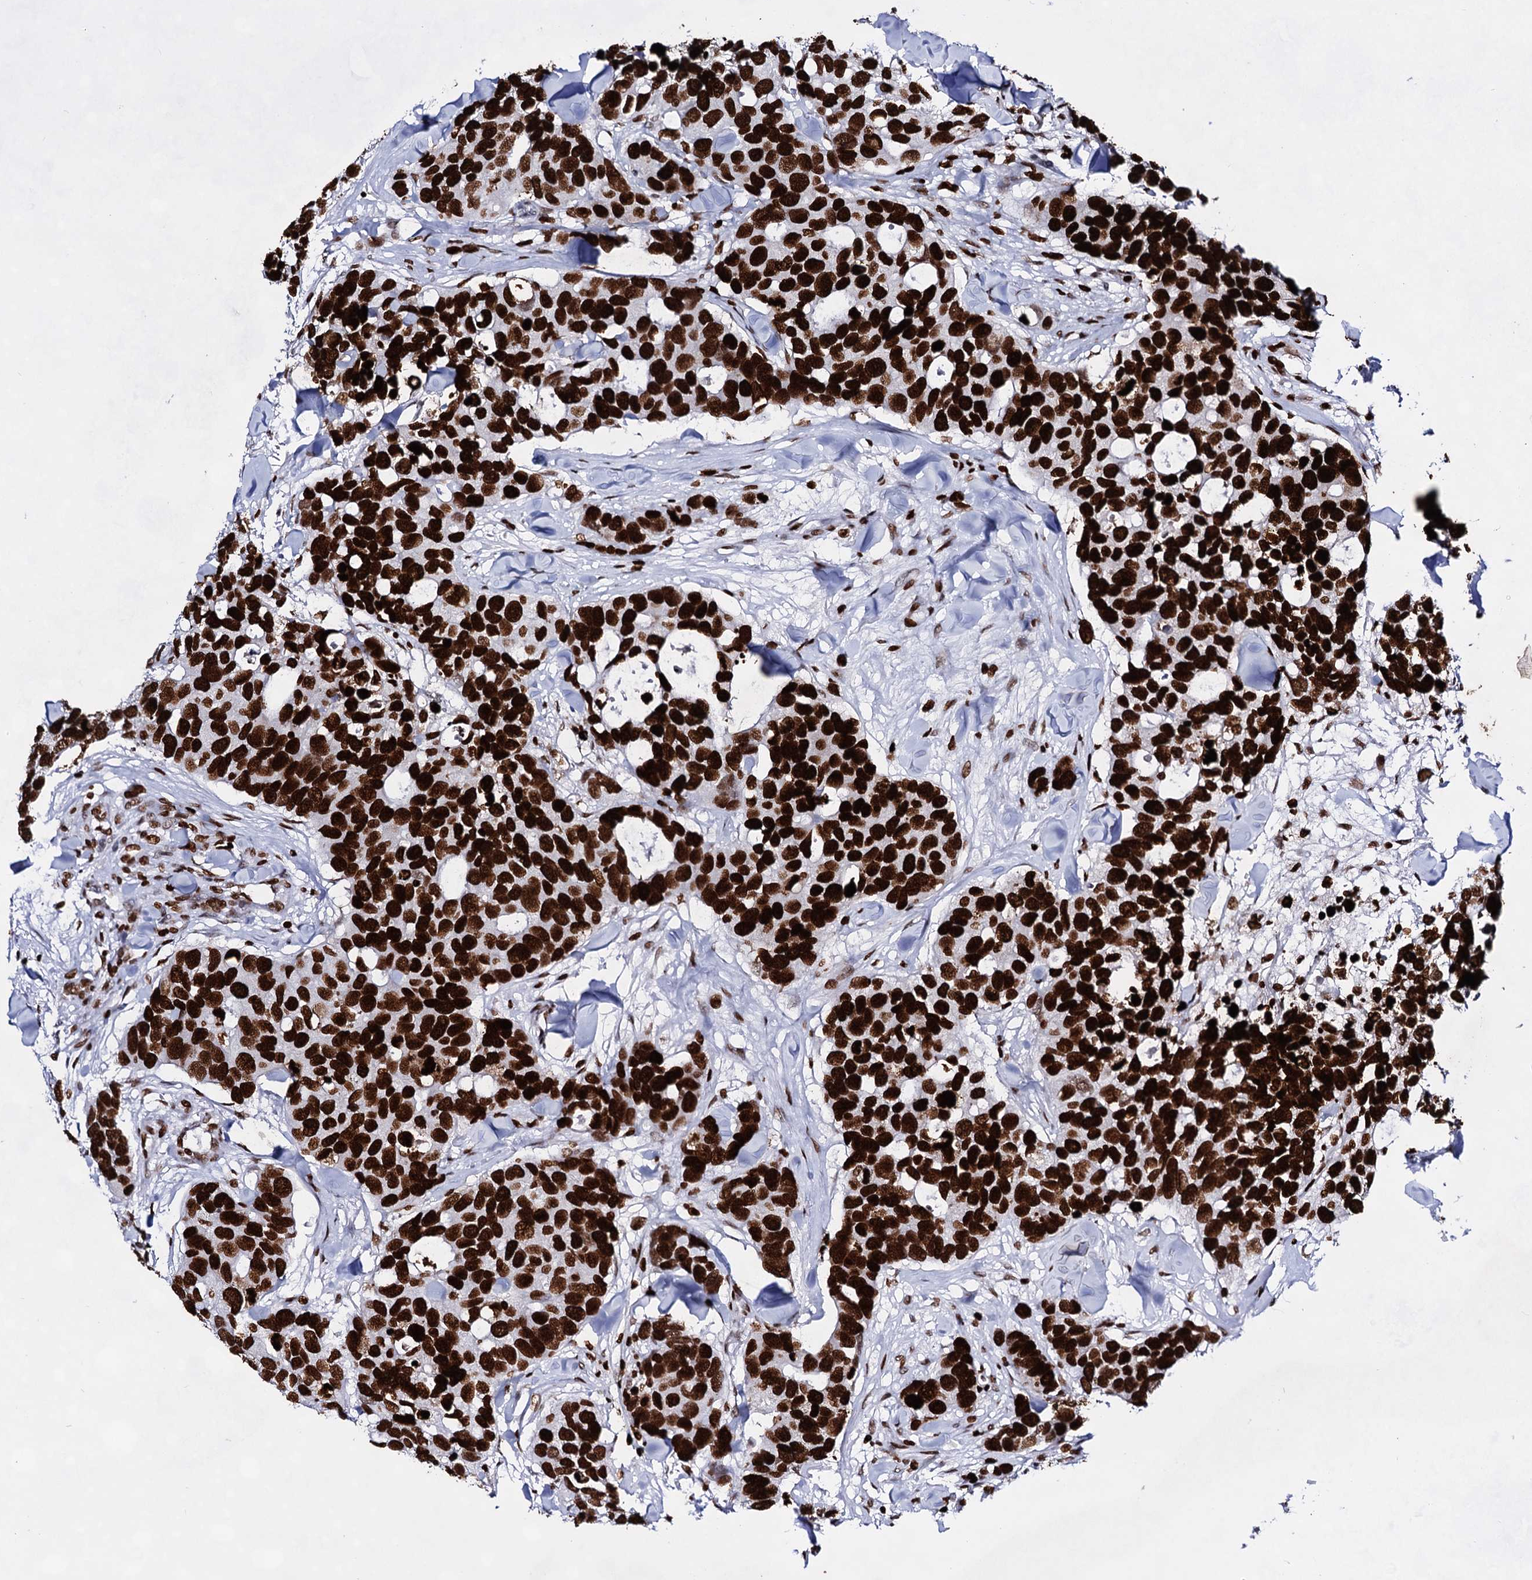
{"staining": {"intensity": "strong", "quantity": ">75%", "location": "nuclear"}, "tissue": "breast cancer", "cell_type": "Tumor cells", "image_type": "cancer", "snomed": [{"axis": "morphology", "description": "Duct carcinoma"}, {"axis": "topography", "description": "Breast"}], "caption": "Immunohistochemical staining of human breast invasive ductal carcinoma displays high levels of strong nuclear protein staining in approximately >75% of tumor cells.", "gene": "HMGB2", "patient": {"sex": "female", "age": 83}}